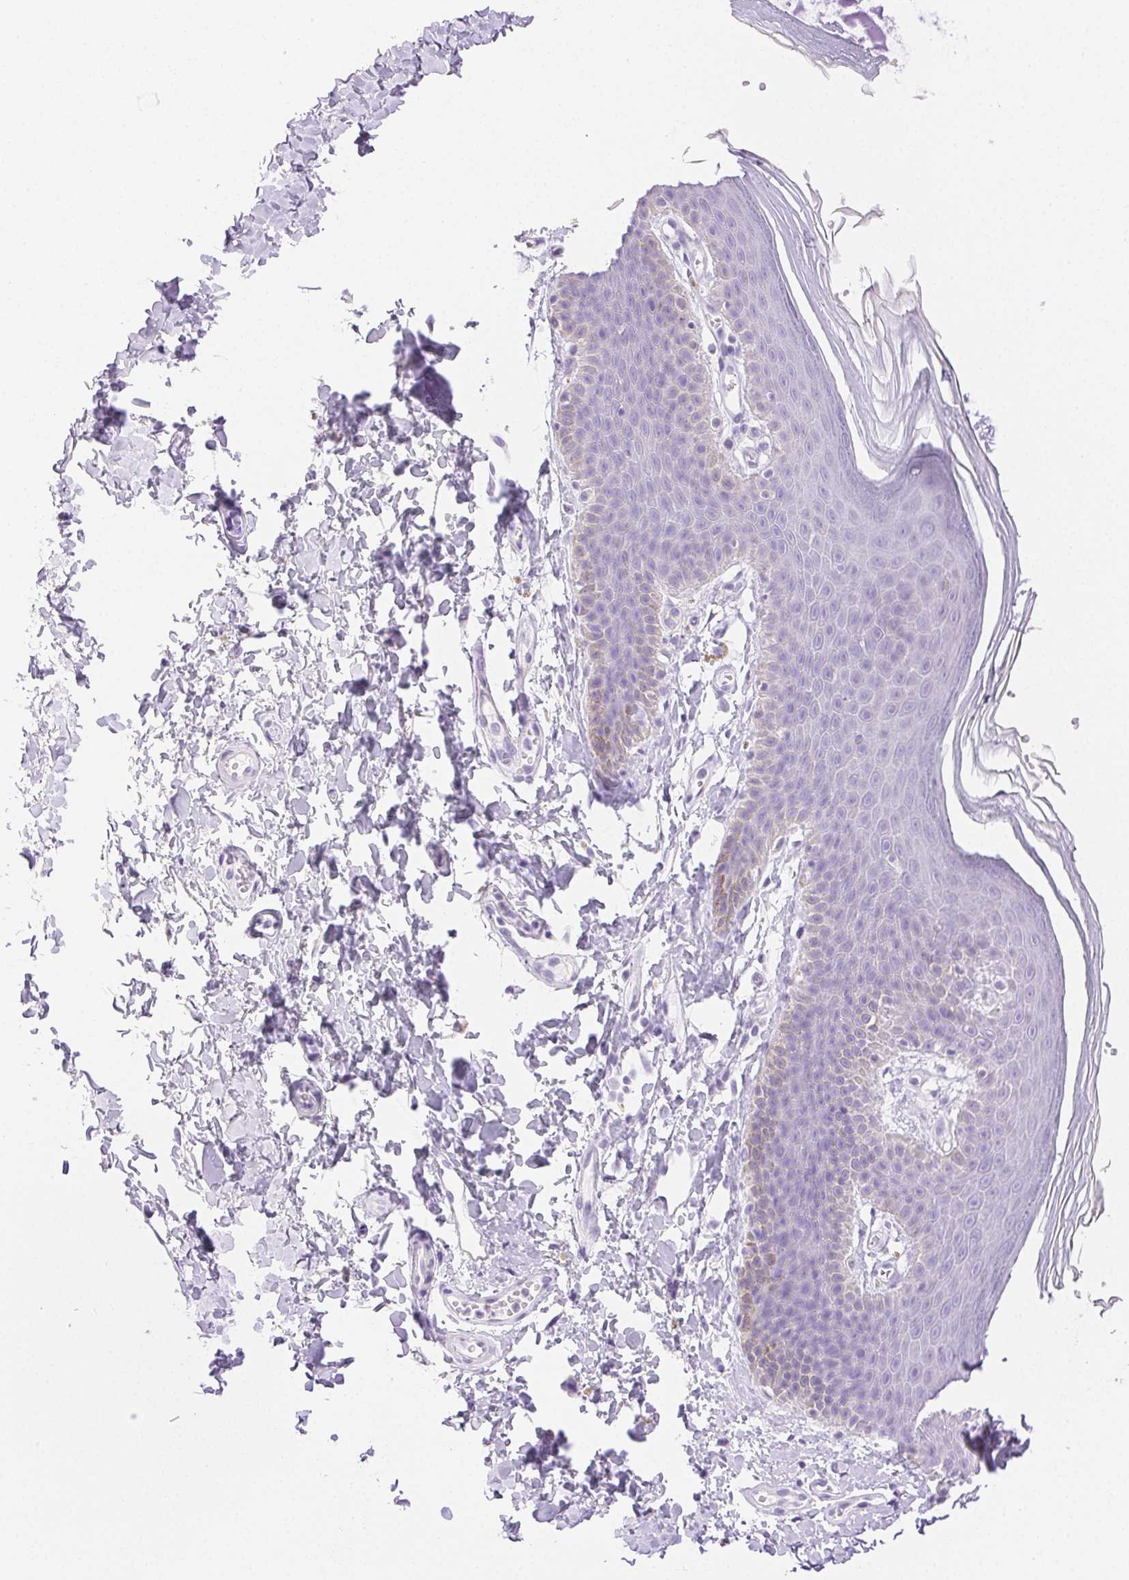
{"staining": {"intensity": "negative", "quantity": "none", "location": "none"}, "tissue": "skin", "cell_type": "Epidermal cells", "image_type": "normal", "snomed": [{"axis": "morphology", "description": "Normal tissue, NOS"}, {"axis": "topography", "description": "Anal"}], "caption": "IHC of benign human skin exhibits no staining in epidermal cells. The staining is performed using DAB brown chromogen with nuclei counter-stained in using hematoxylin.", "gene": "SPACA4", "patient": {"sex": "male", "age": 53}}